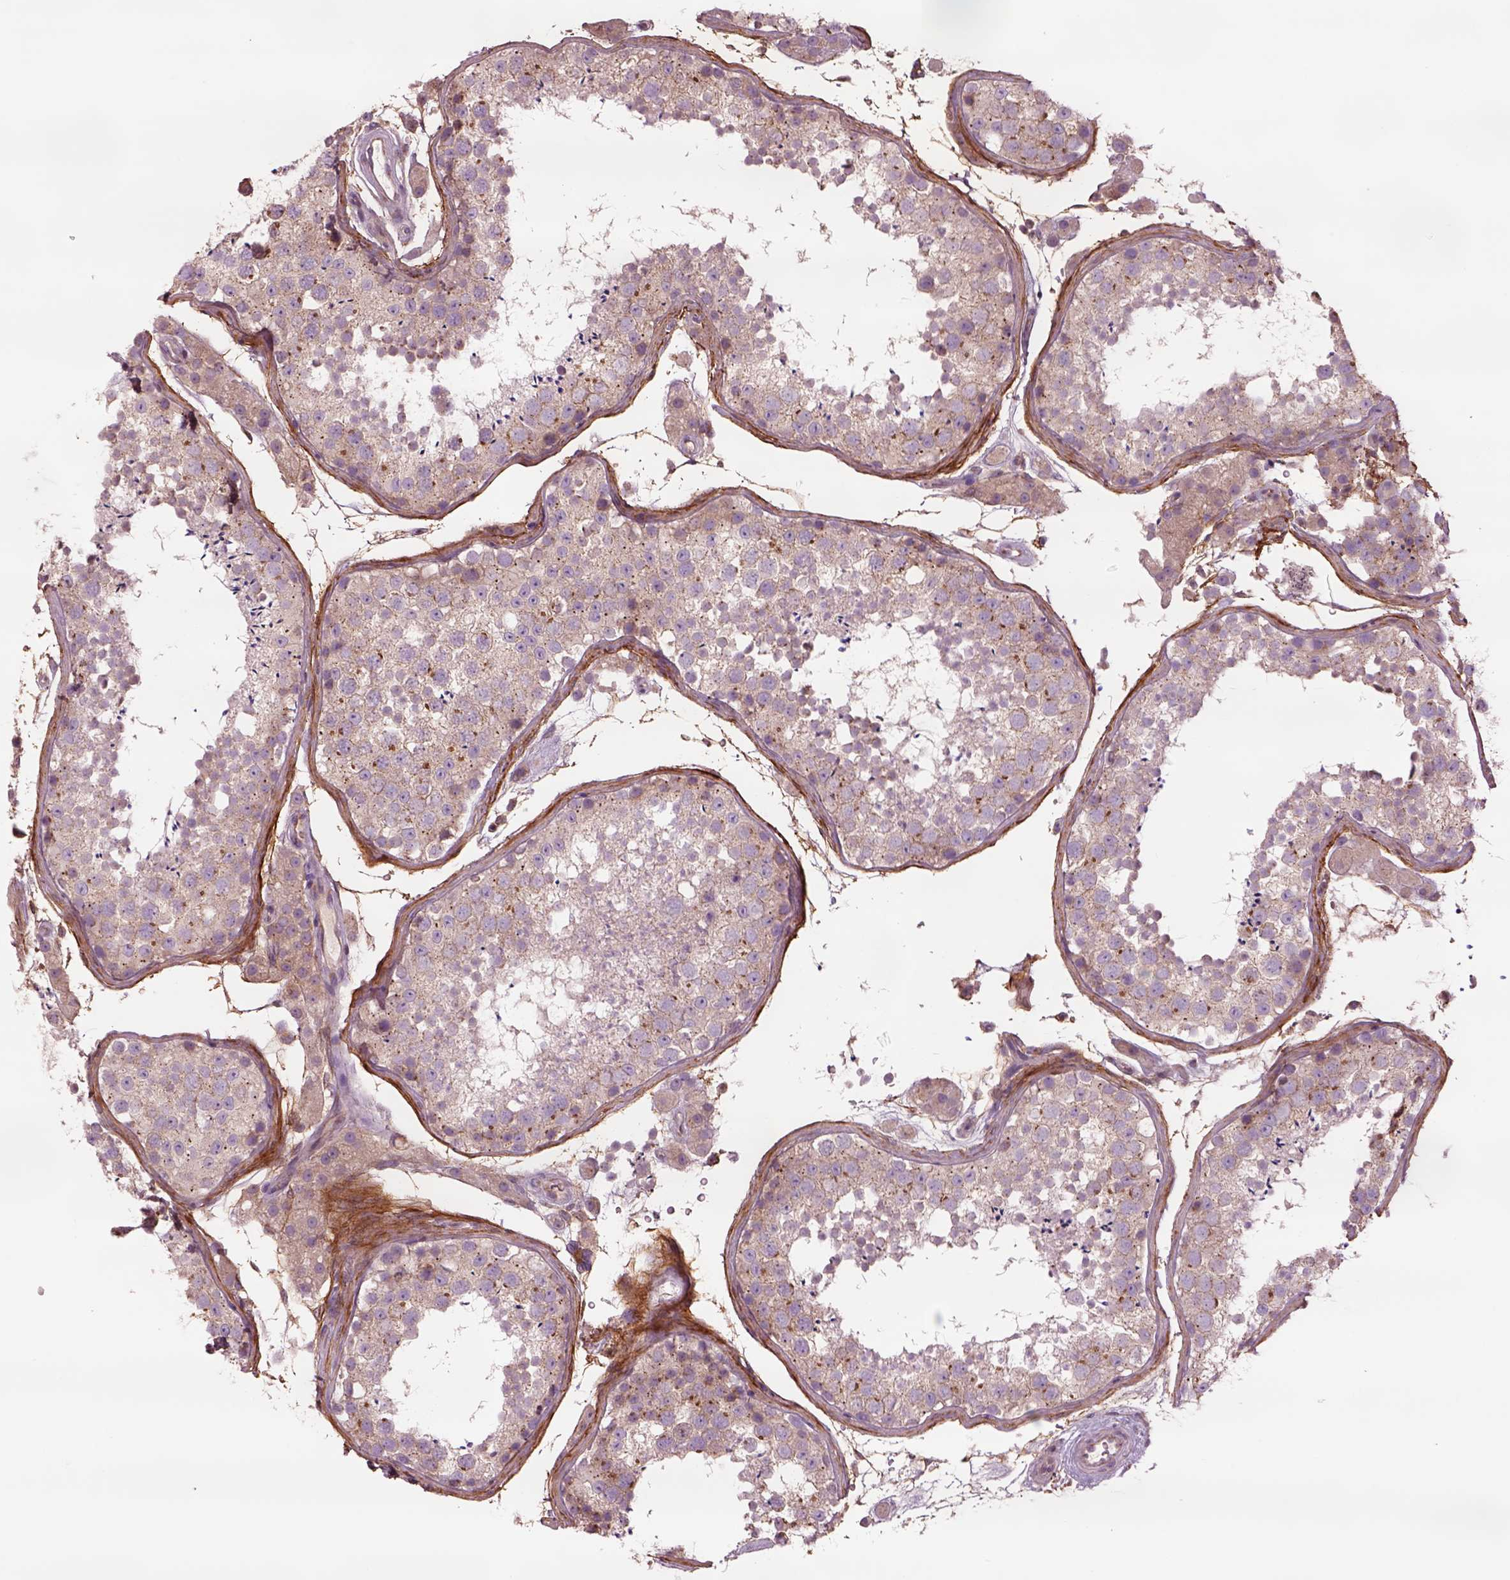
{"staining": {"intensity": "moderate", "quantity": ">75%", "location": "cytoplasmic/membranous"}, "tissue": "testis", "cell_type": "Cells in seminiferous ducts", "image_type": "normal", "snomed": [{"axis": "morphology", "description": "Normal tissue, NOS"}, {"axis": "topography", "description": "Testis"}], "caption": "High-magnification brightfield microscopy of benign testis stained with DAB (brown) and counterstained with hematoxylin (blue). cells in seminiferous ducts exhibit moderate cytoplasmic/membranous staining is seen in approximately>75% of cells.", "gene": "SEC23A", "patient": {"sex": "male", "age": 41}}